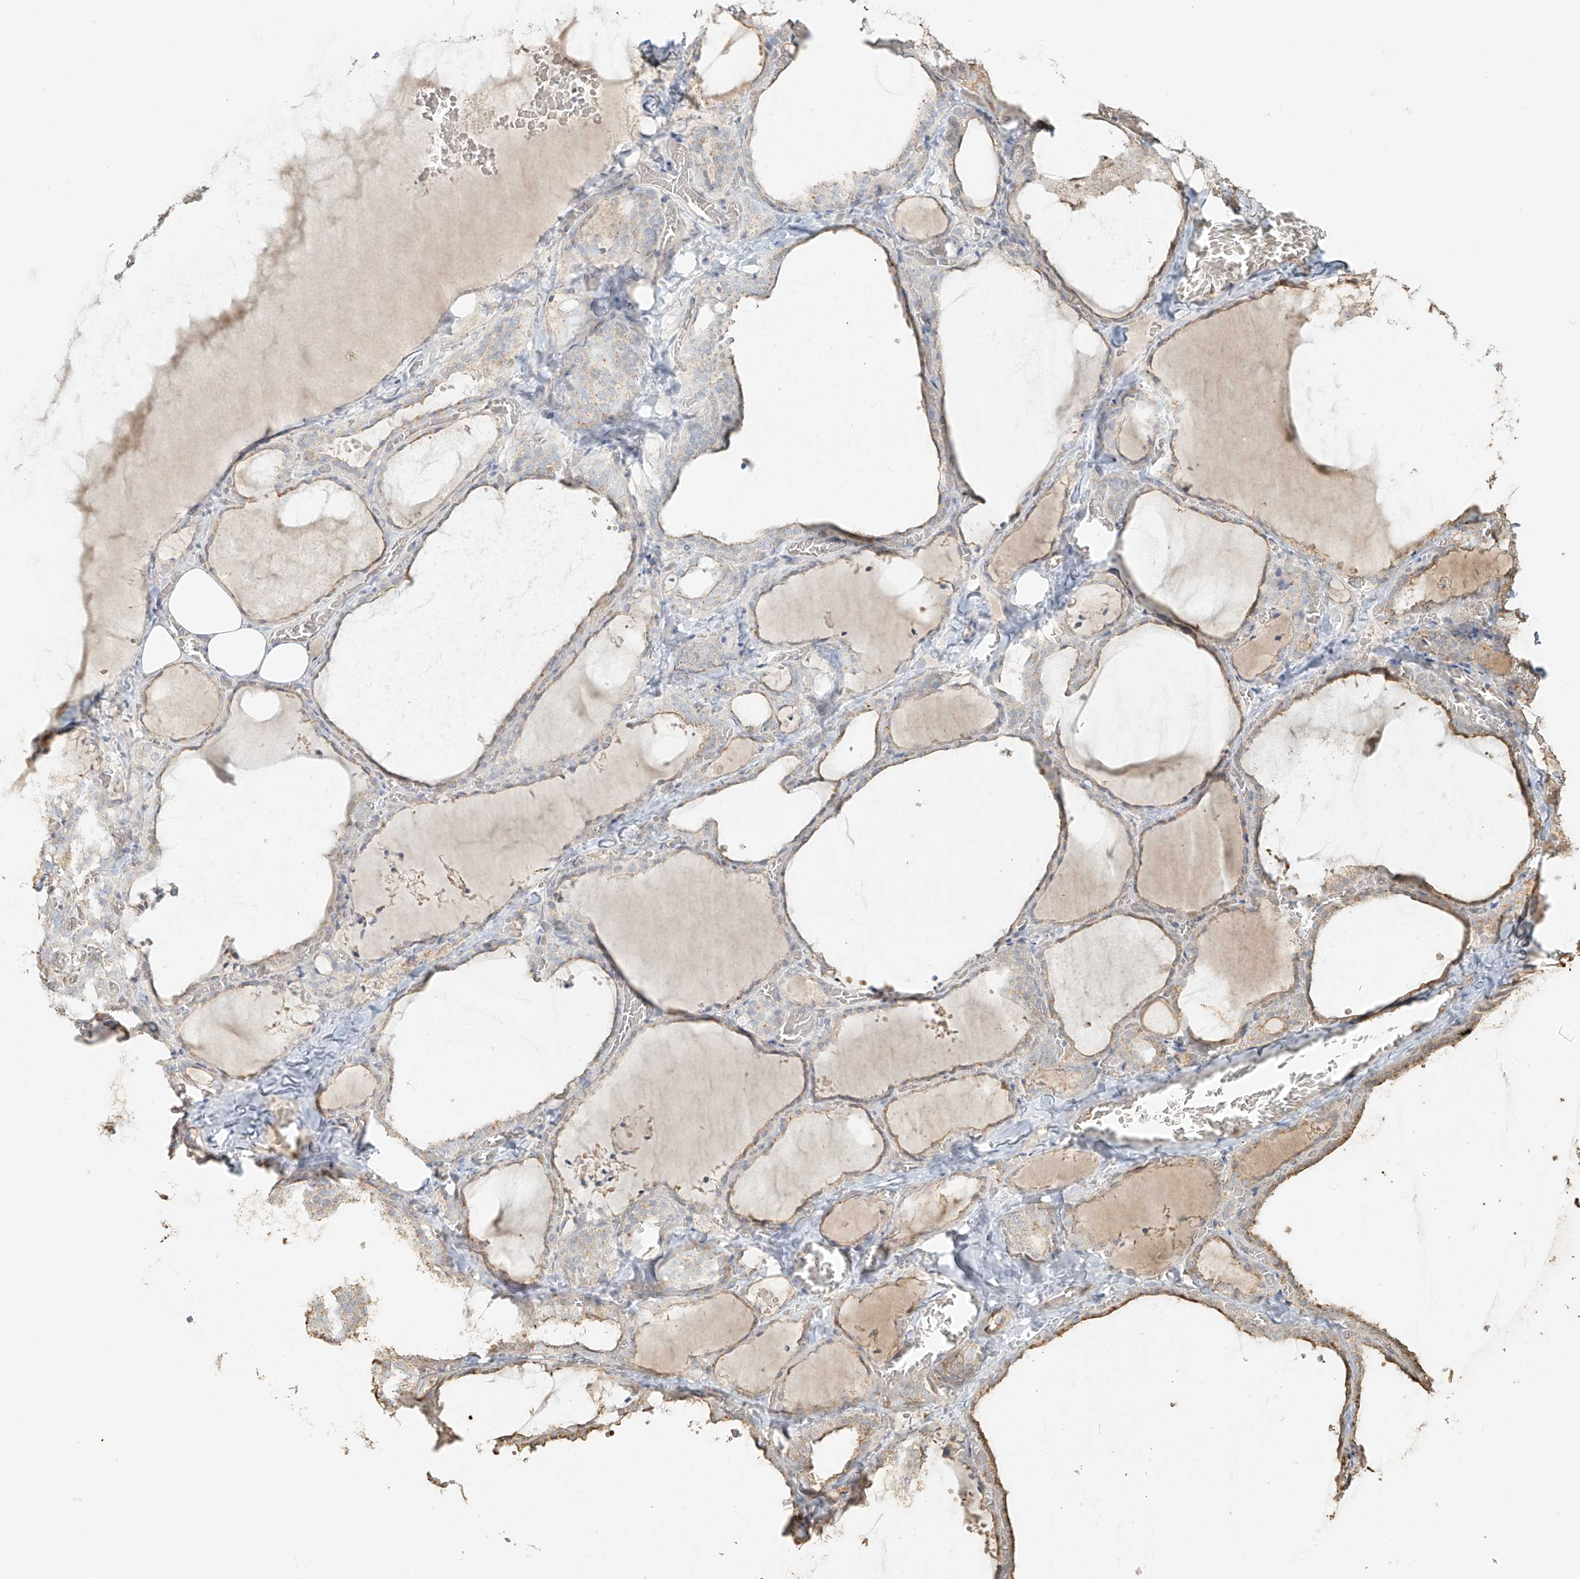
{"staining": {"intensity": "moderate", "quantity": "25%-75%", "location": "cytoplasmic/membranous"}, "tissue": "thyroid gland", "cell_type": "Glandular cells", "image_type": "normal", "snomed": [{"axis": "morphology", "description": "Normal tissue, NOS"}, {"axis": "topography", "description": "Thyroid gland"}], "caption": "Immunohistochemical staining of unremarkable human thyroid gland reveals 25%-75% levels of moderate cytoplasmic/membranous protein positivity in approximately 25%-75% of glandular cells.", "gene": "NPHS1", "patient": {"sex": "female", "age": 22}}